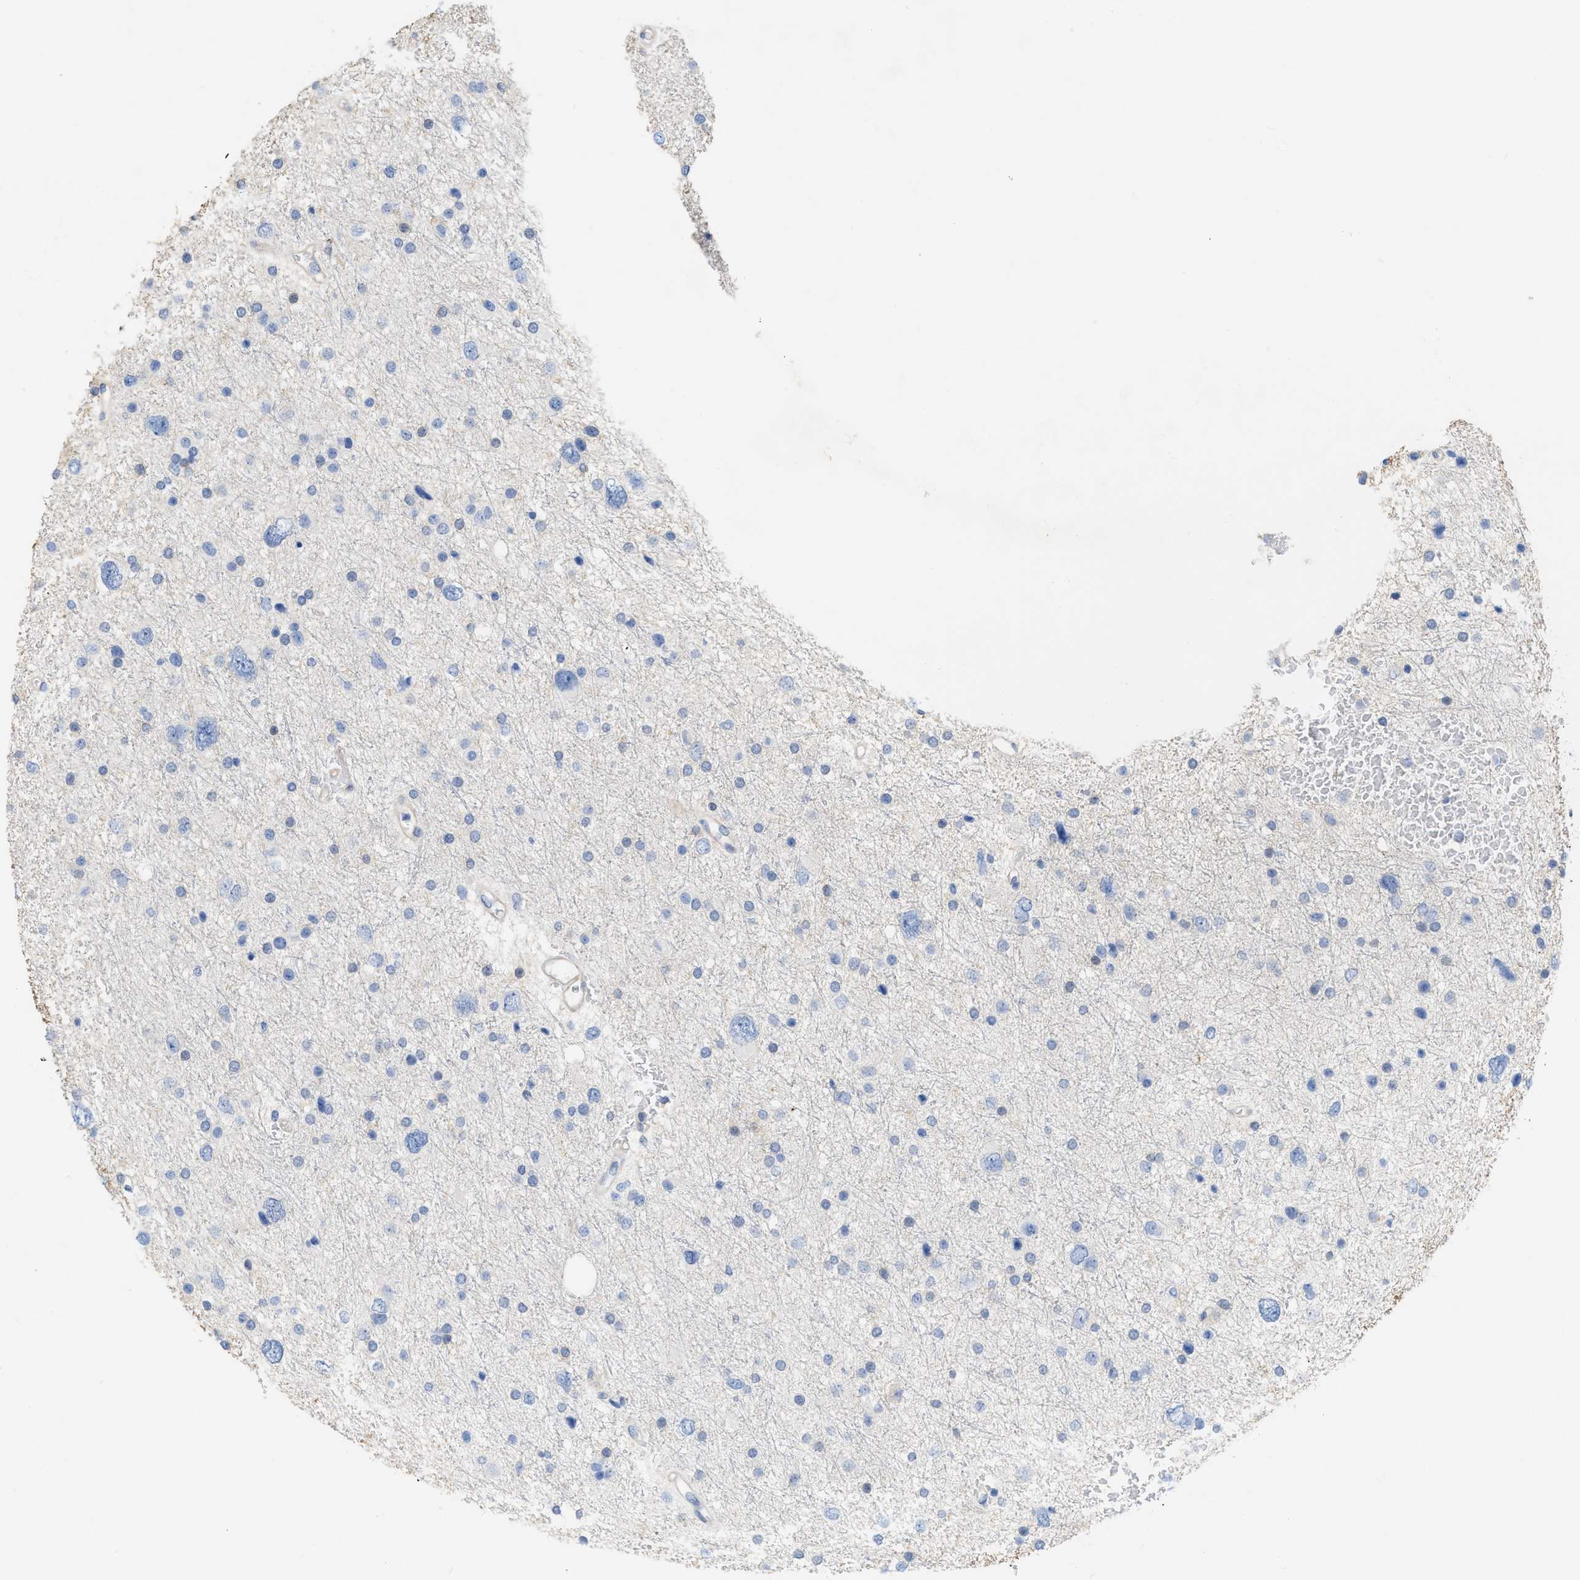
{"staining": {"intensity": "negative", "quantity": "none", "location": "none"}, "tissue": "glioma", "cell_type": "Tumor cells", "image_type": "cancer", "snomed": [{"axis": "morphology", "description": "Glioma, malignant, Low grade"}, {"axis": "topography", "description": "Brain"}], "caption": "Human malignant low-grade glioma stained for a protein using IHC displays no positivity in tumor cells.", "gene": "TMEM131", "patient": {"sex": "female", "age": 37}}